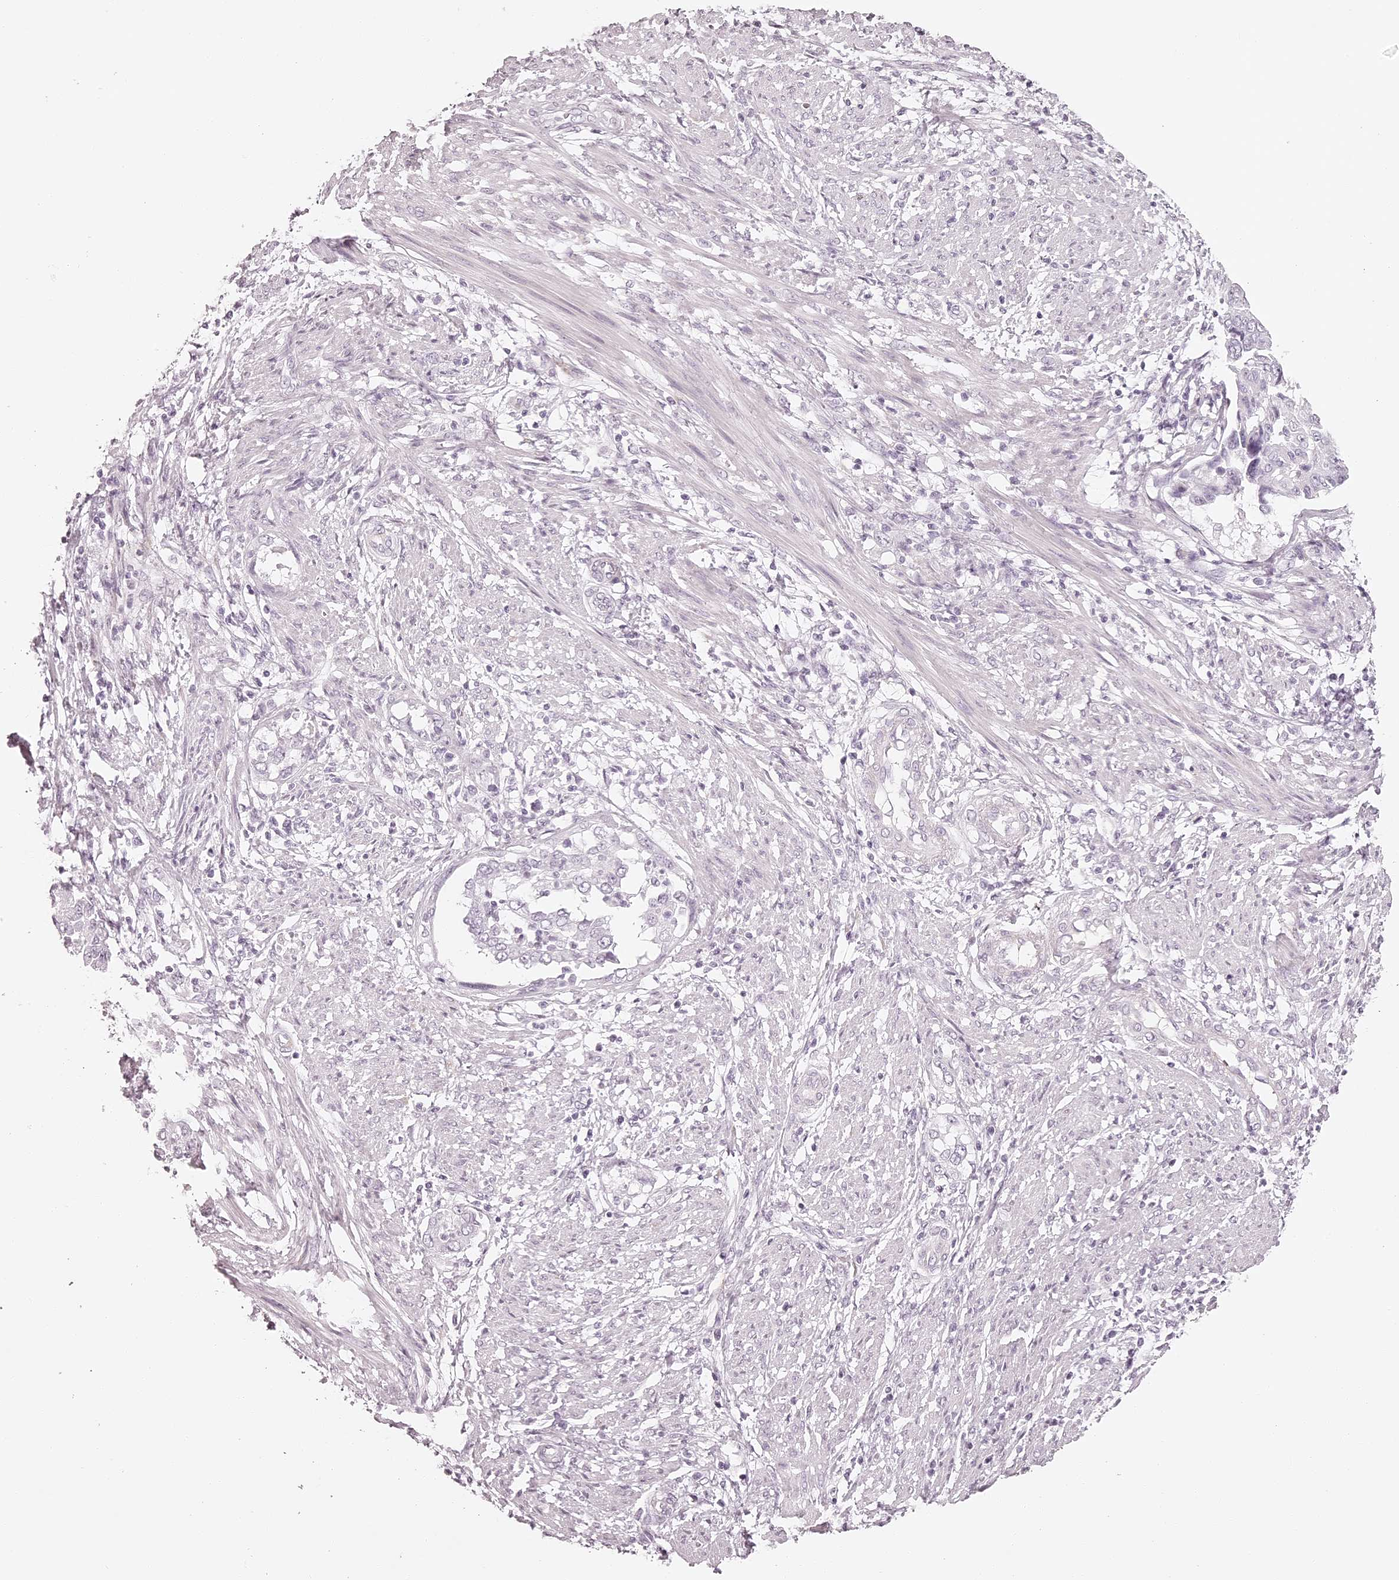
{"staining": {"intensity": "negative", "quantity": "none", "location": "none"}, "tissue": "endometrial cancer", "cell_type": "Tumor cells", "image_type": "cancer", "snomed": [{"axis": "morphology", "description": "Adenocarcinoma, NOS"}, {"axis": "topography", "description": "Endometrium"}], "caption": "DAB immunohistochemical staining of endometrial cancer reveals no significant staining in tumor cells. (Immunohistochemistry (ihc), brightfield microscopy, high magnification).", "gene": "ELAPOR1", "patient": {"sex": "female", "age": 85}}